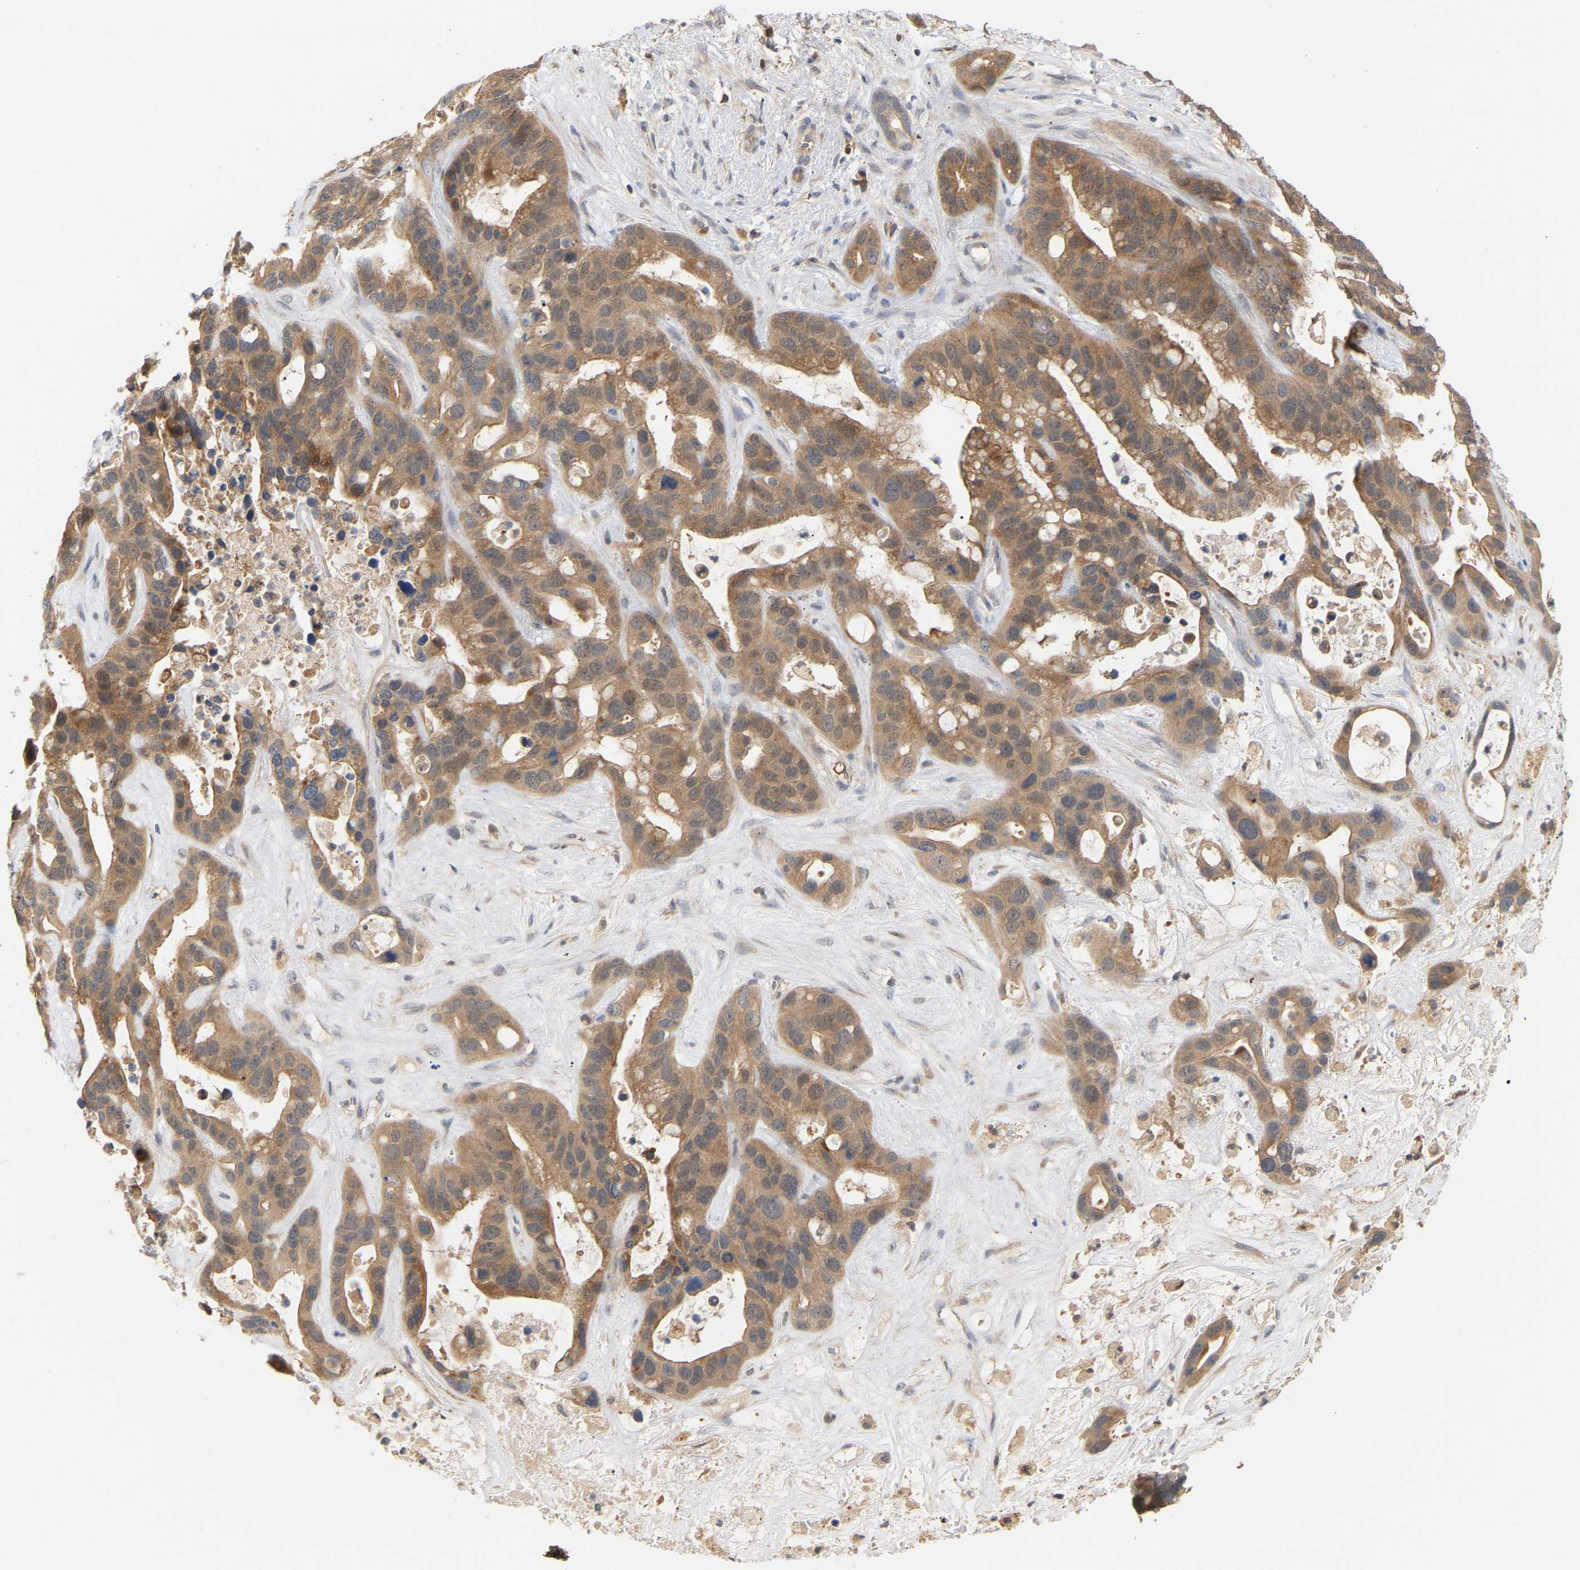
{"staining": {"intensity": "moderate", "quantity": ">75%", "location": "cytoplasmic/membranous"}, "tissue": "liver cancer", "cell_type": "Tumor cells", "image_type": "cancer", "snomed": [{"axis": "morphology", "description": "Cholangiocarcinoma"}, {"axis": "topography", "description": "Liver"}], "caption": "This is an image of IHC staining of liver cholangiocarcinoma, which shows moderate positivity in the cytoplasmic/membranous of tumor cells.", "gene": "TPMT", "patient": {"sex": "female", "age": 65}}